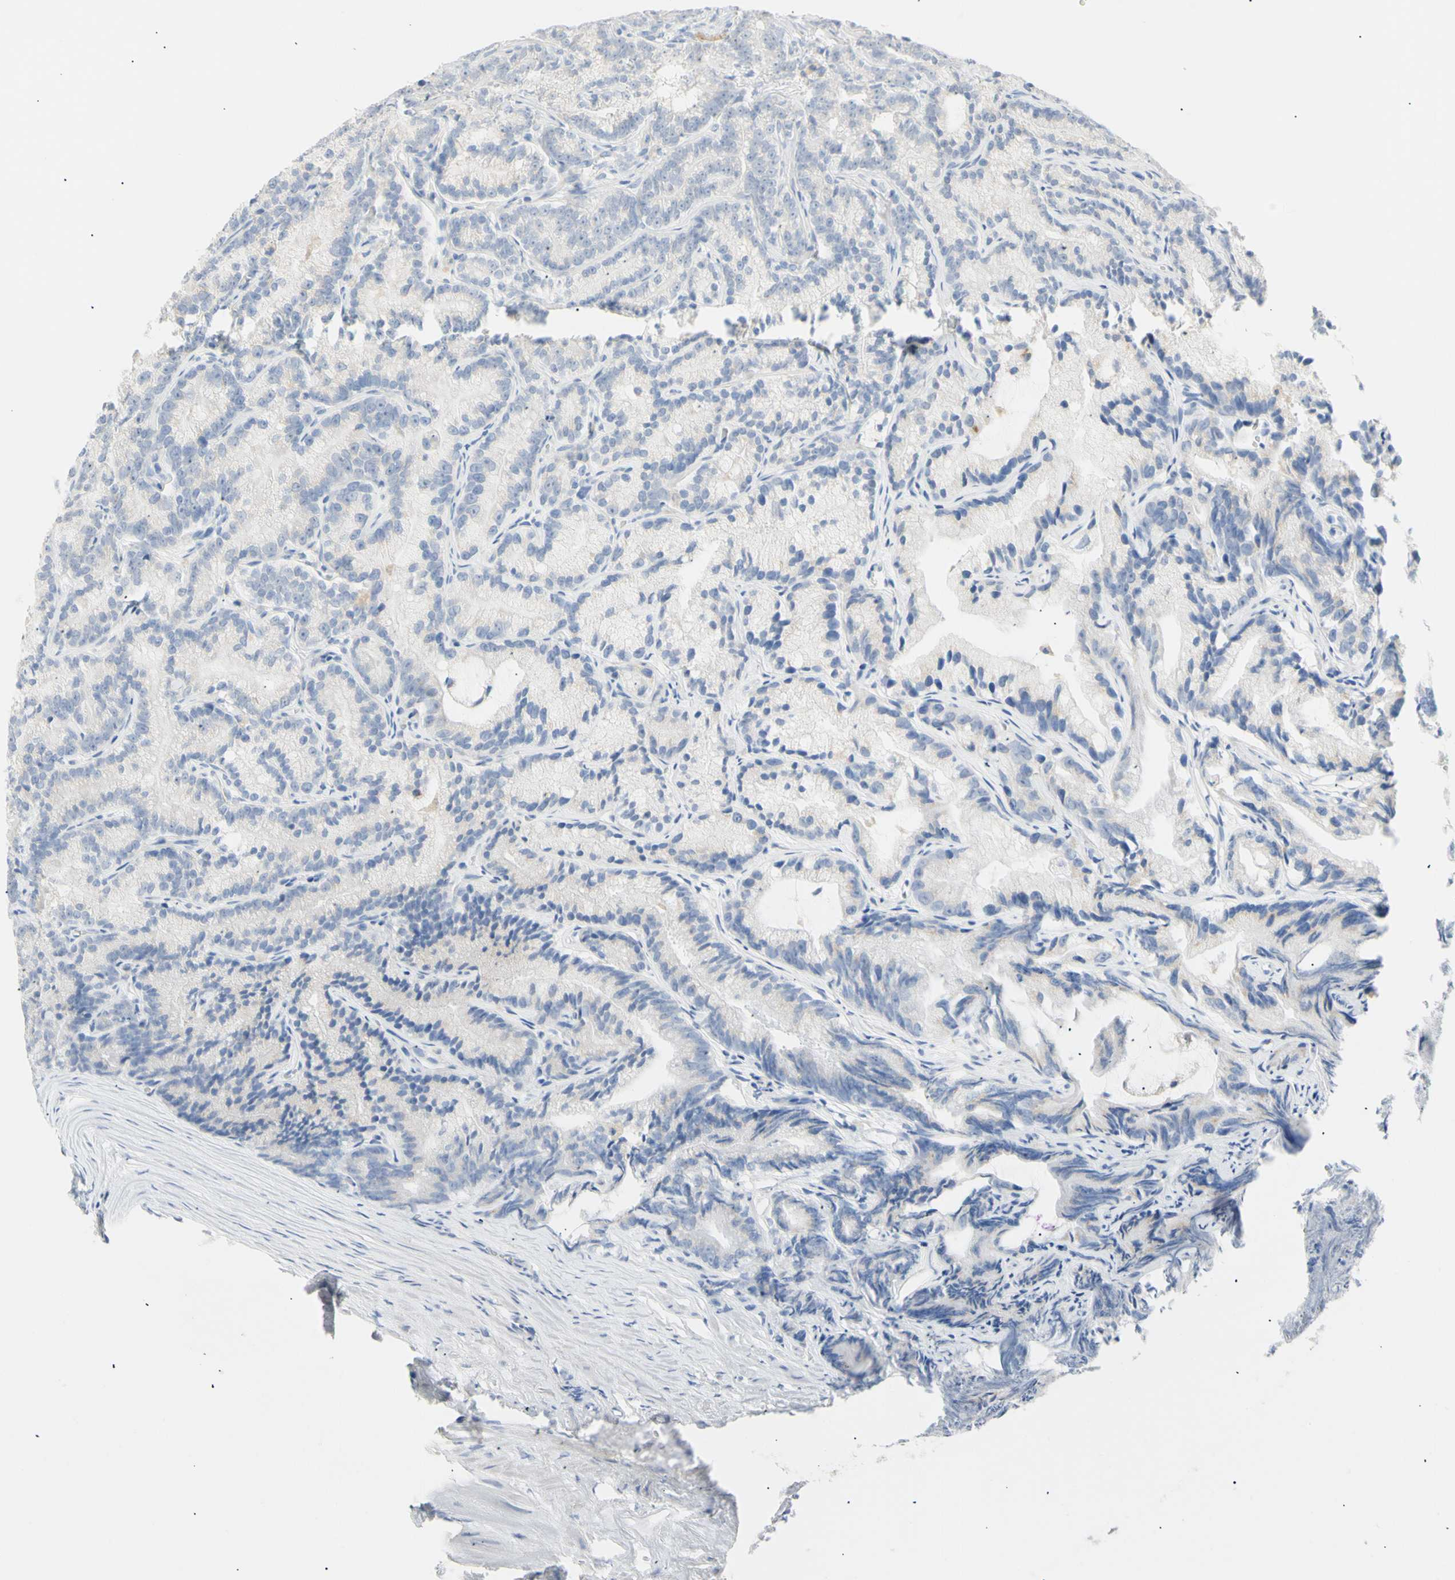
{"staining": {"intensity": "negative", "quantity": "none", "location": "none"}, "tissue": "prostate cancer", "cell_type": "Tumor cells", "image_type": "cancer", "snomed": [{"axis": "morphology", "description": "Adenocarcinoma, Low grade"}, {"axis": "topography", "description": "Prostate"}], "caption": "IHC of human low-grade adenocarcinoma (prostate) reveals no expression in tumor cells.", "gene": "B4GALNT3", "patient": {"sex": "male", "age": 89}}